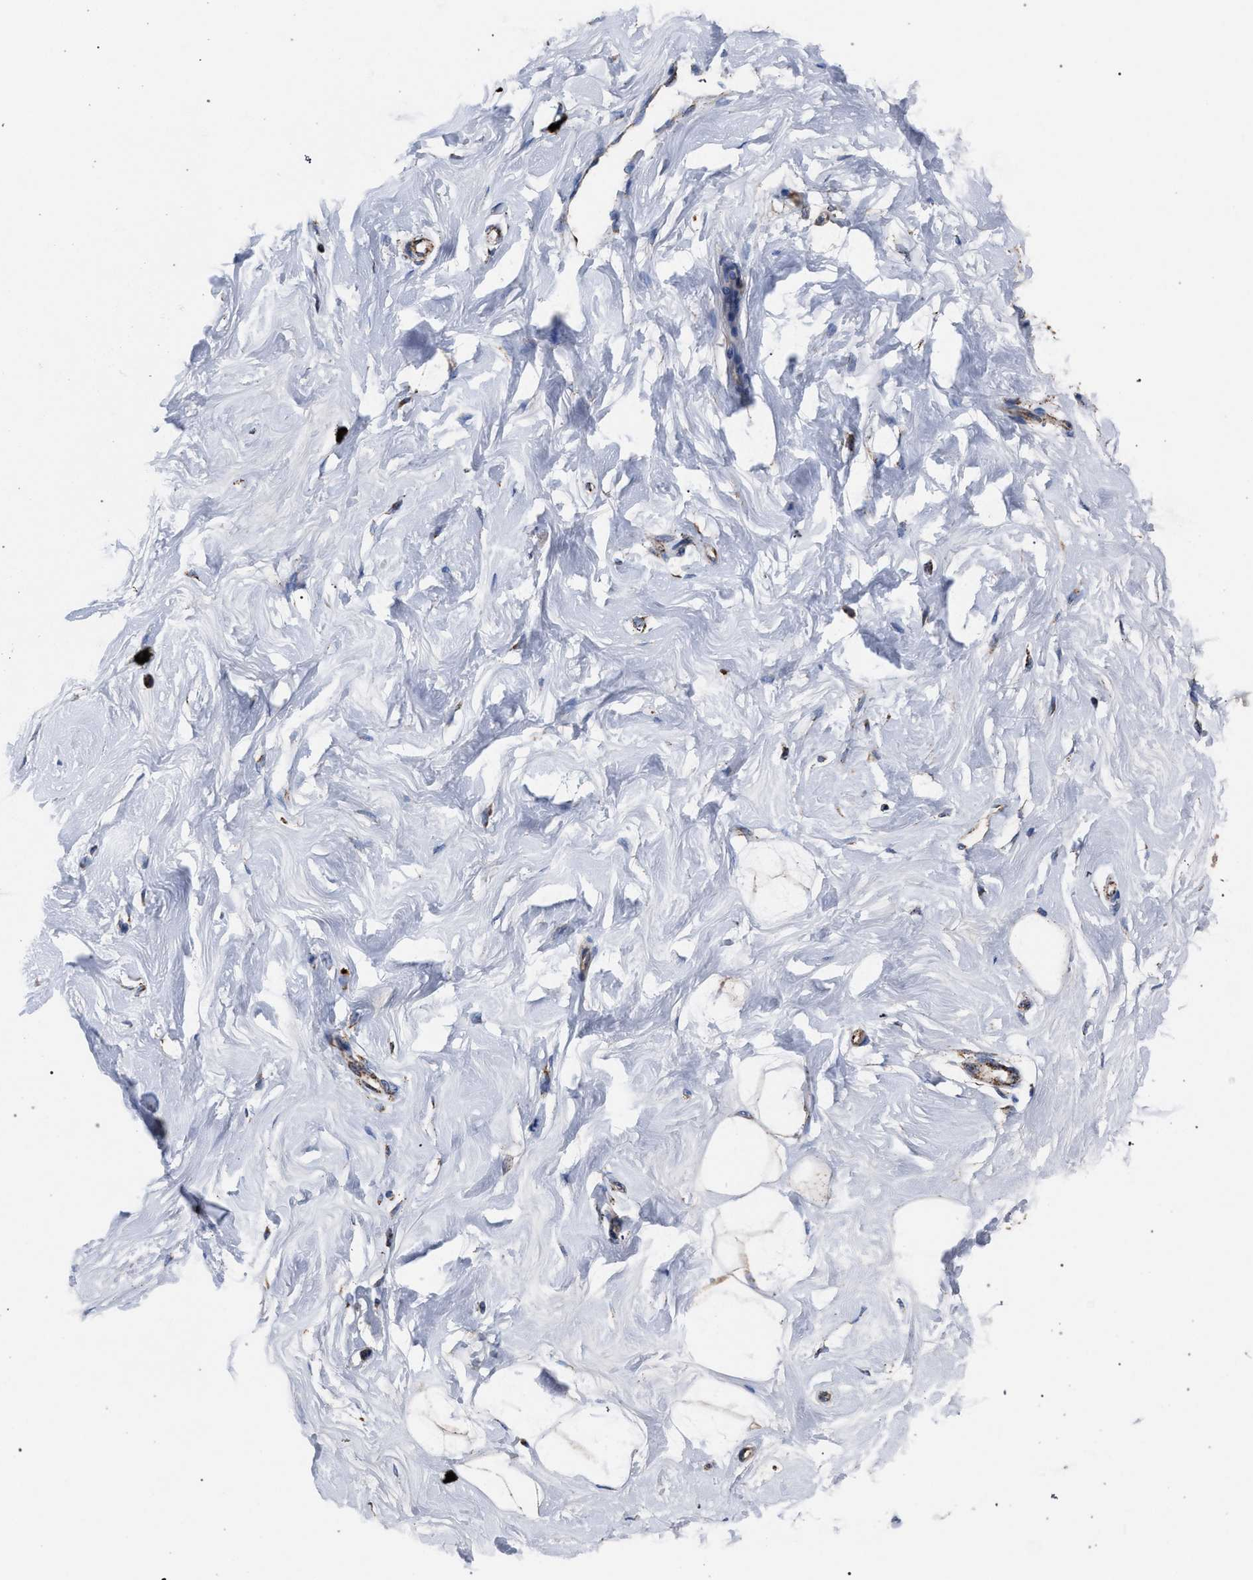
{"staining": {"intensity": "negative", "quantity": "none", "location": "none"}, "tissue": "breast", "cell_type": "Adipocytes", "image_type": "normal", "snomed": [{"axis": "morphology", "description": "Normal tissue, NOS"}, {"axis": "topography", "description": "Breast"}], "caption": "Immunohistochemical staining of benign breast demonstrates no significant positivity in adipocytes.", "gene": "VPS13A", "patient": {"sex": "female", "age": 23}}